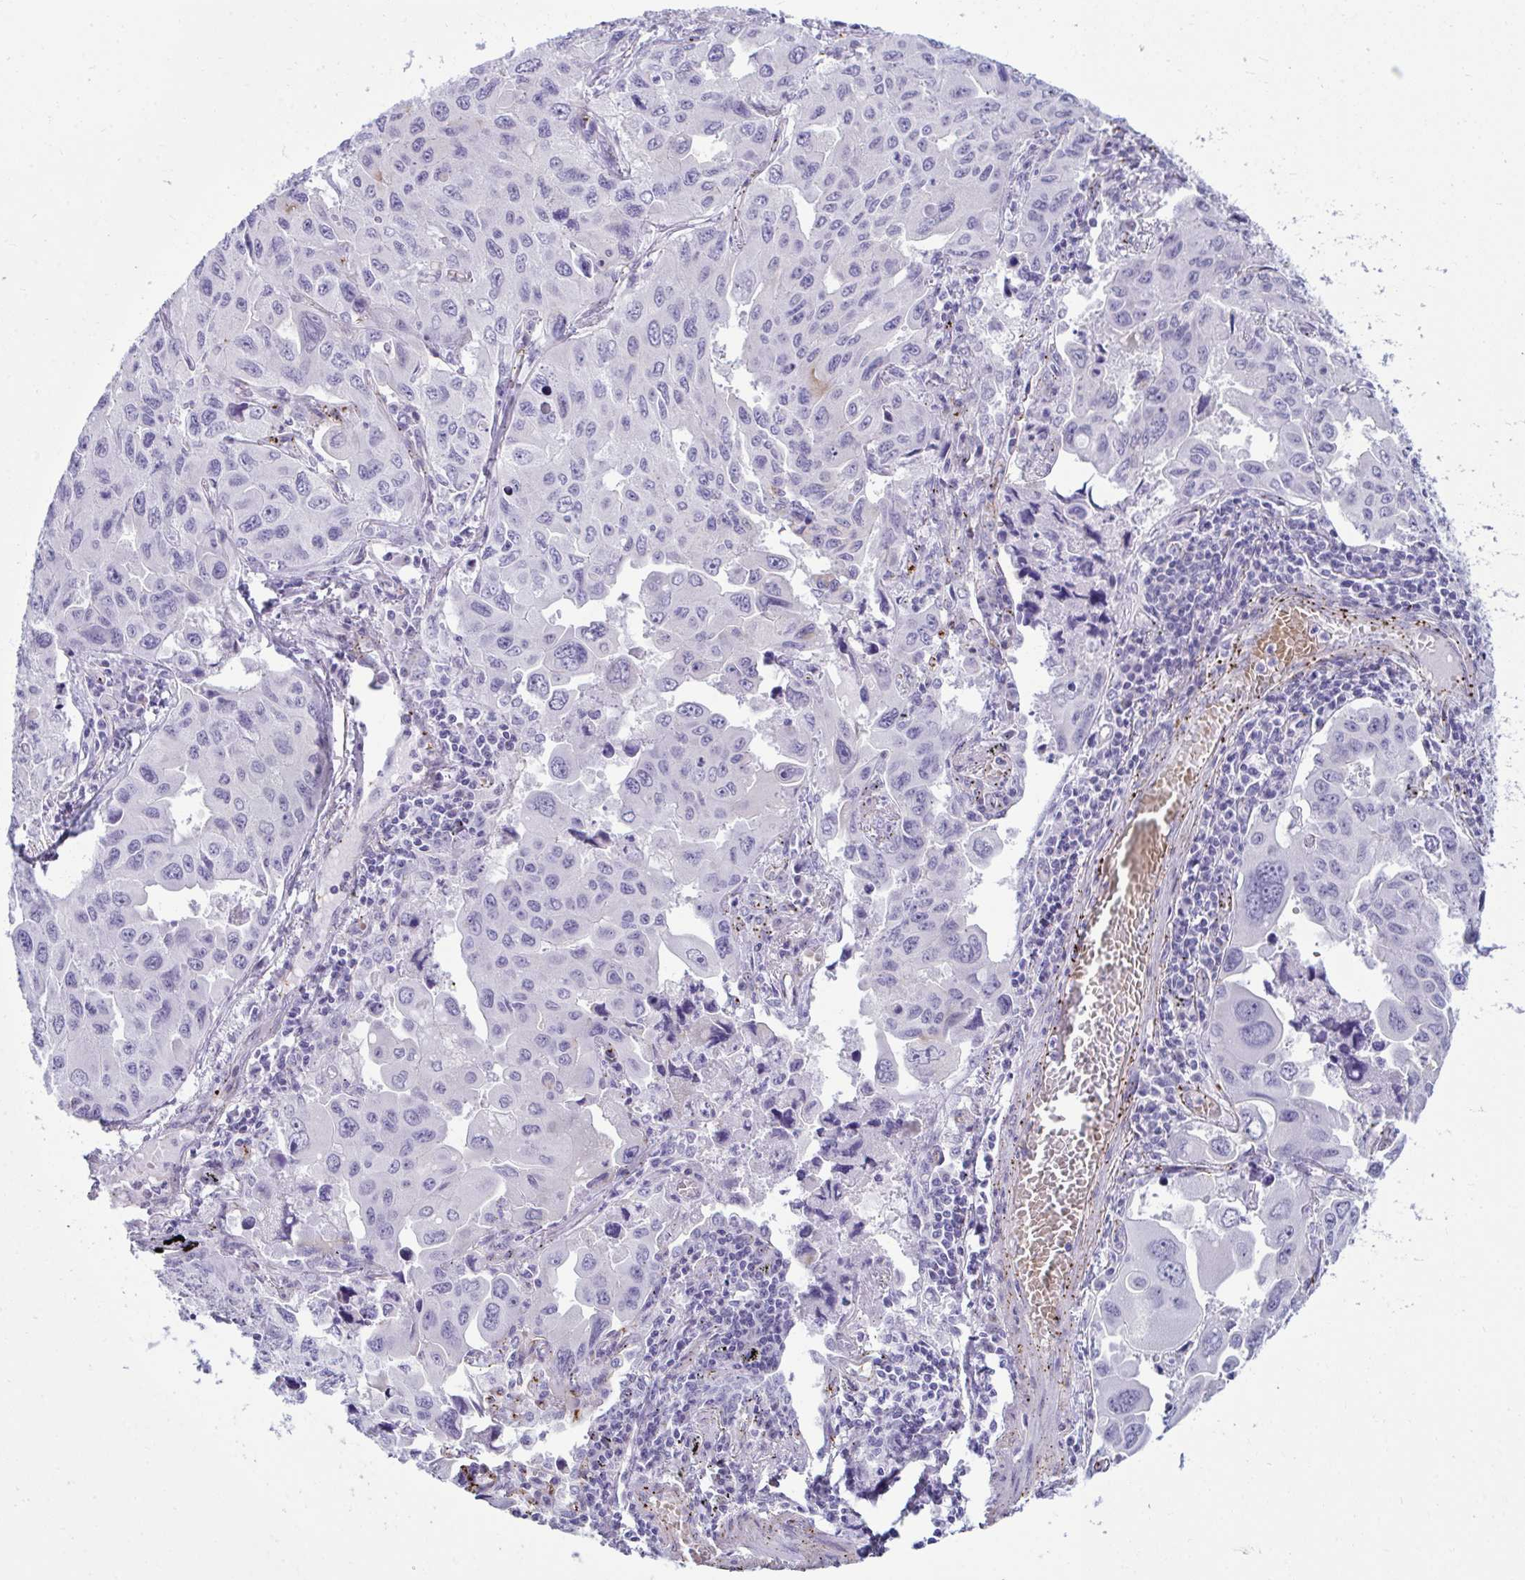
{"staining": {"intensity": "negative", "quantity": "none", "location": "none"}, "tissue": "lung cancer", "cell_type": "Tumor cells", "image_type": "cancer", "snomed": [{"axis": "morphology", "description": "Adenocarcinoma, NOS"}, {"axis": "topography", "description": "Lung"}], "caption": "An image of lung cancer (adenocarcinoma) stained for a protein shows no brown staining in tumor cells. (DAB (3,3'-diaminobenzidine) IHC with hematoxylin counter stain).", "gene": "UBL3", "patient": {"sex": "male", "age": 64}}